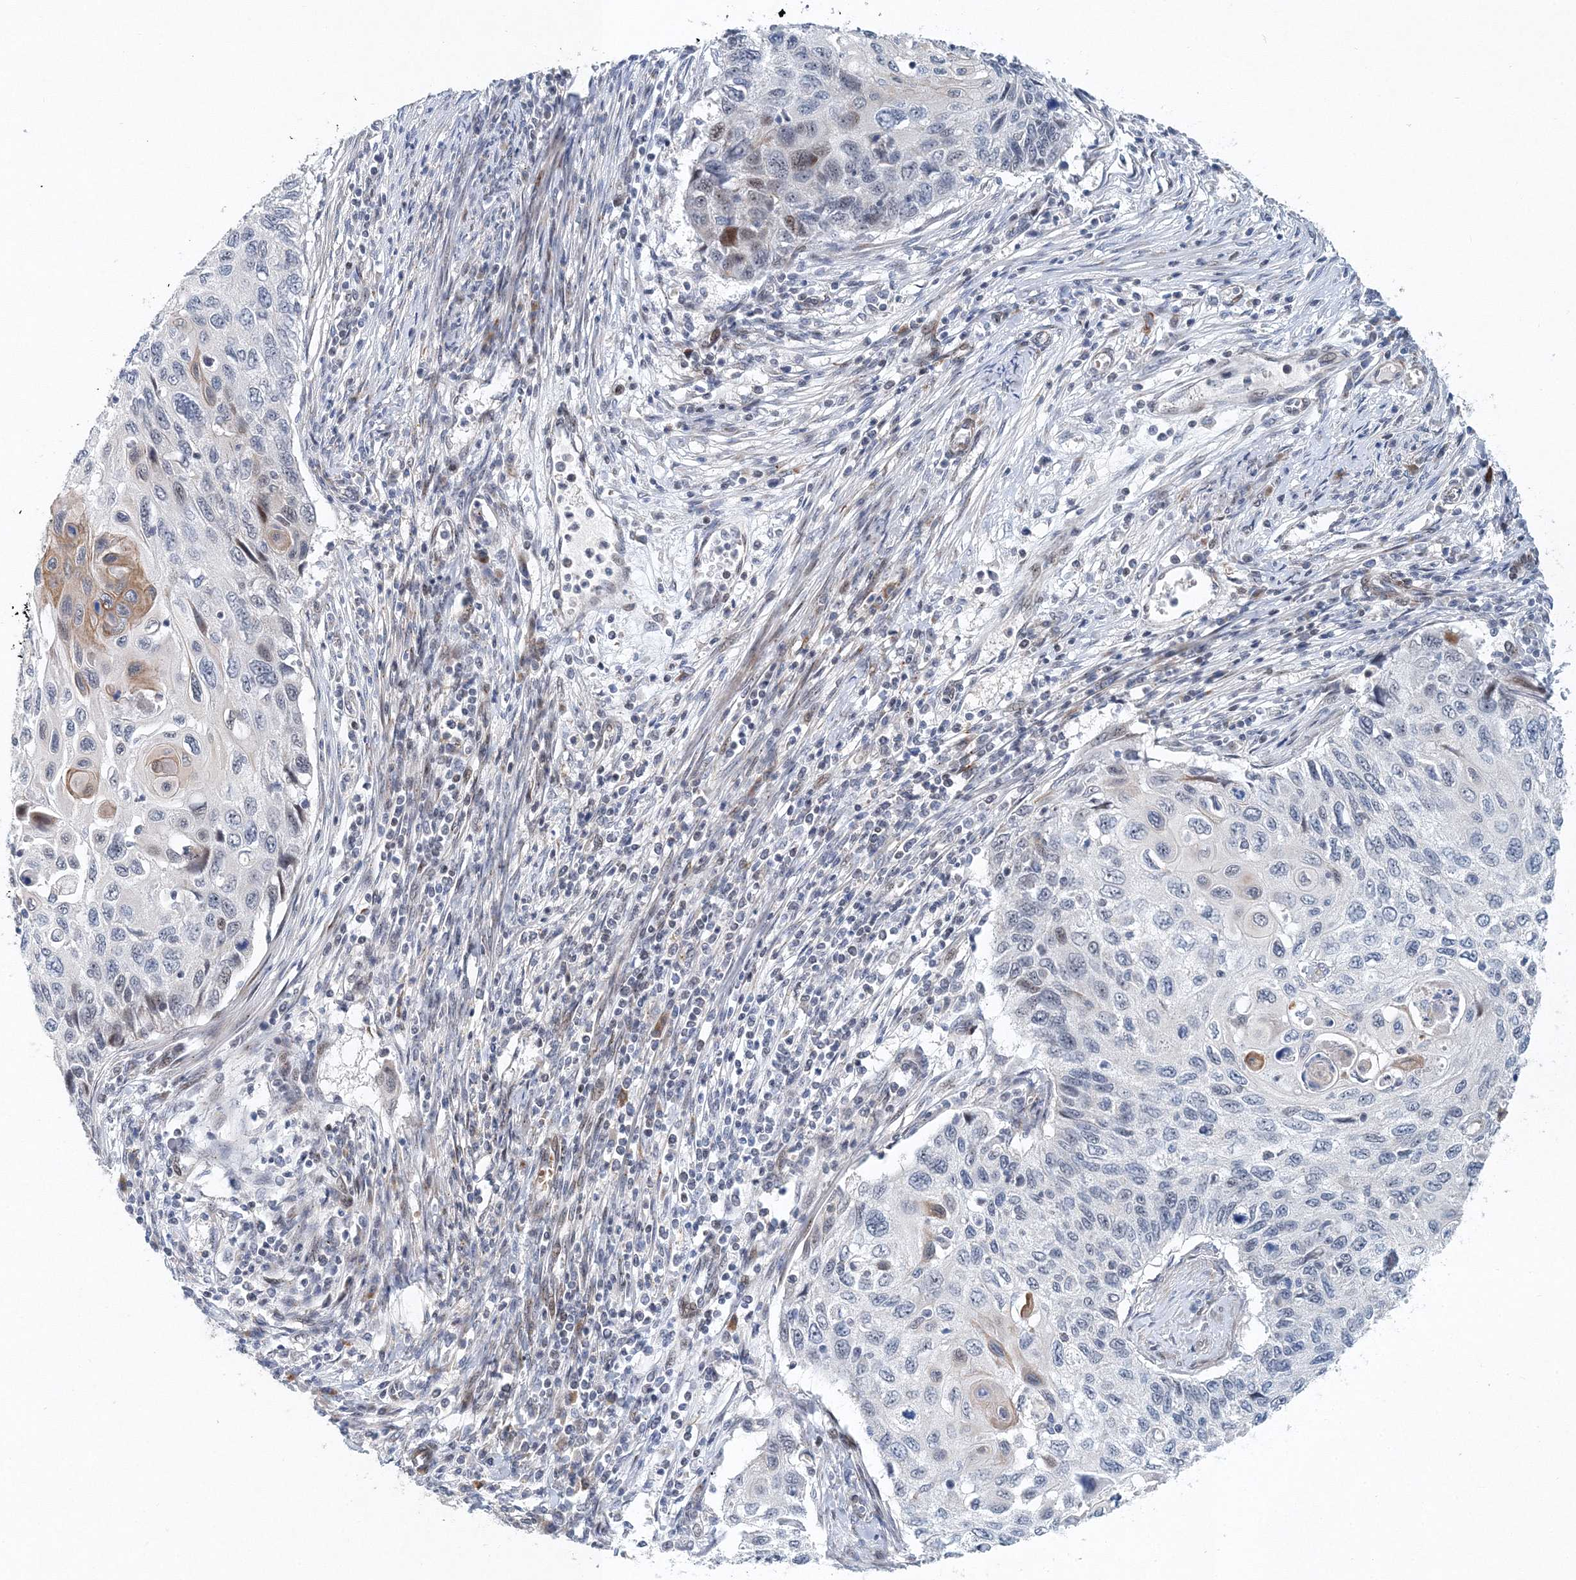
{"staining": {"intensity": "moderate", "quantity": "<25%", "location": "cytoplasmic/membranous"}, "tissue": "cervical cancer", "cell_type": "Tumor cells", "image_type": "cancer", "snomed": [{"axis": "morphology", "description": "Squamous cell carcinoma, NOS"}, {"axis": "topography", "description": "Cervix"}], "caption": "A low amount of moderate cytoplasmic/membranous positivity is appreciated in about <25% of tumor cells in cervical cancer (squamous cell carcinoma) tissue.", "gene": "UIMC1", "patient": {"sex": "female", "age": 70}}